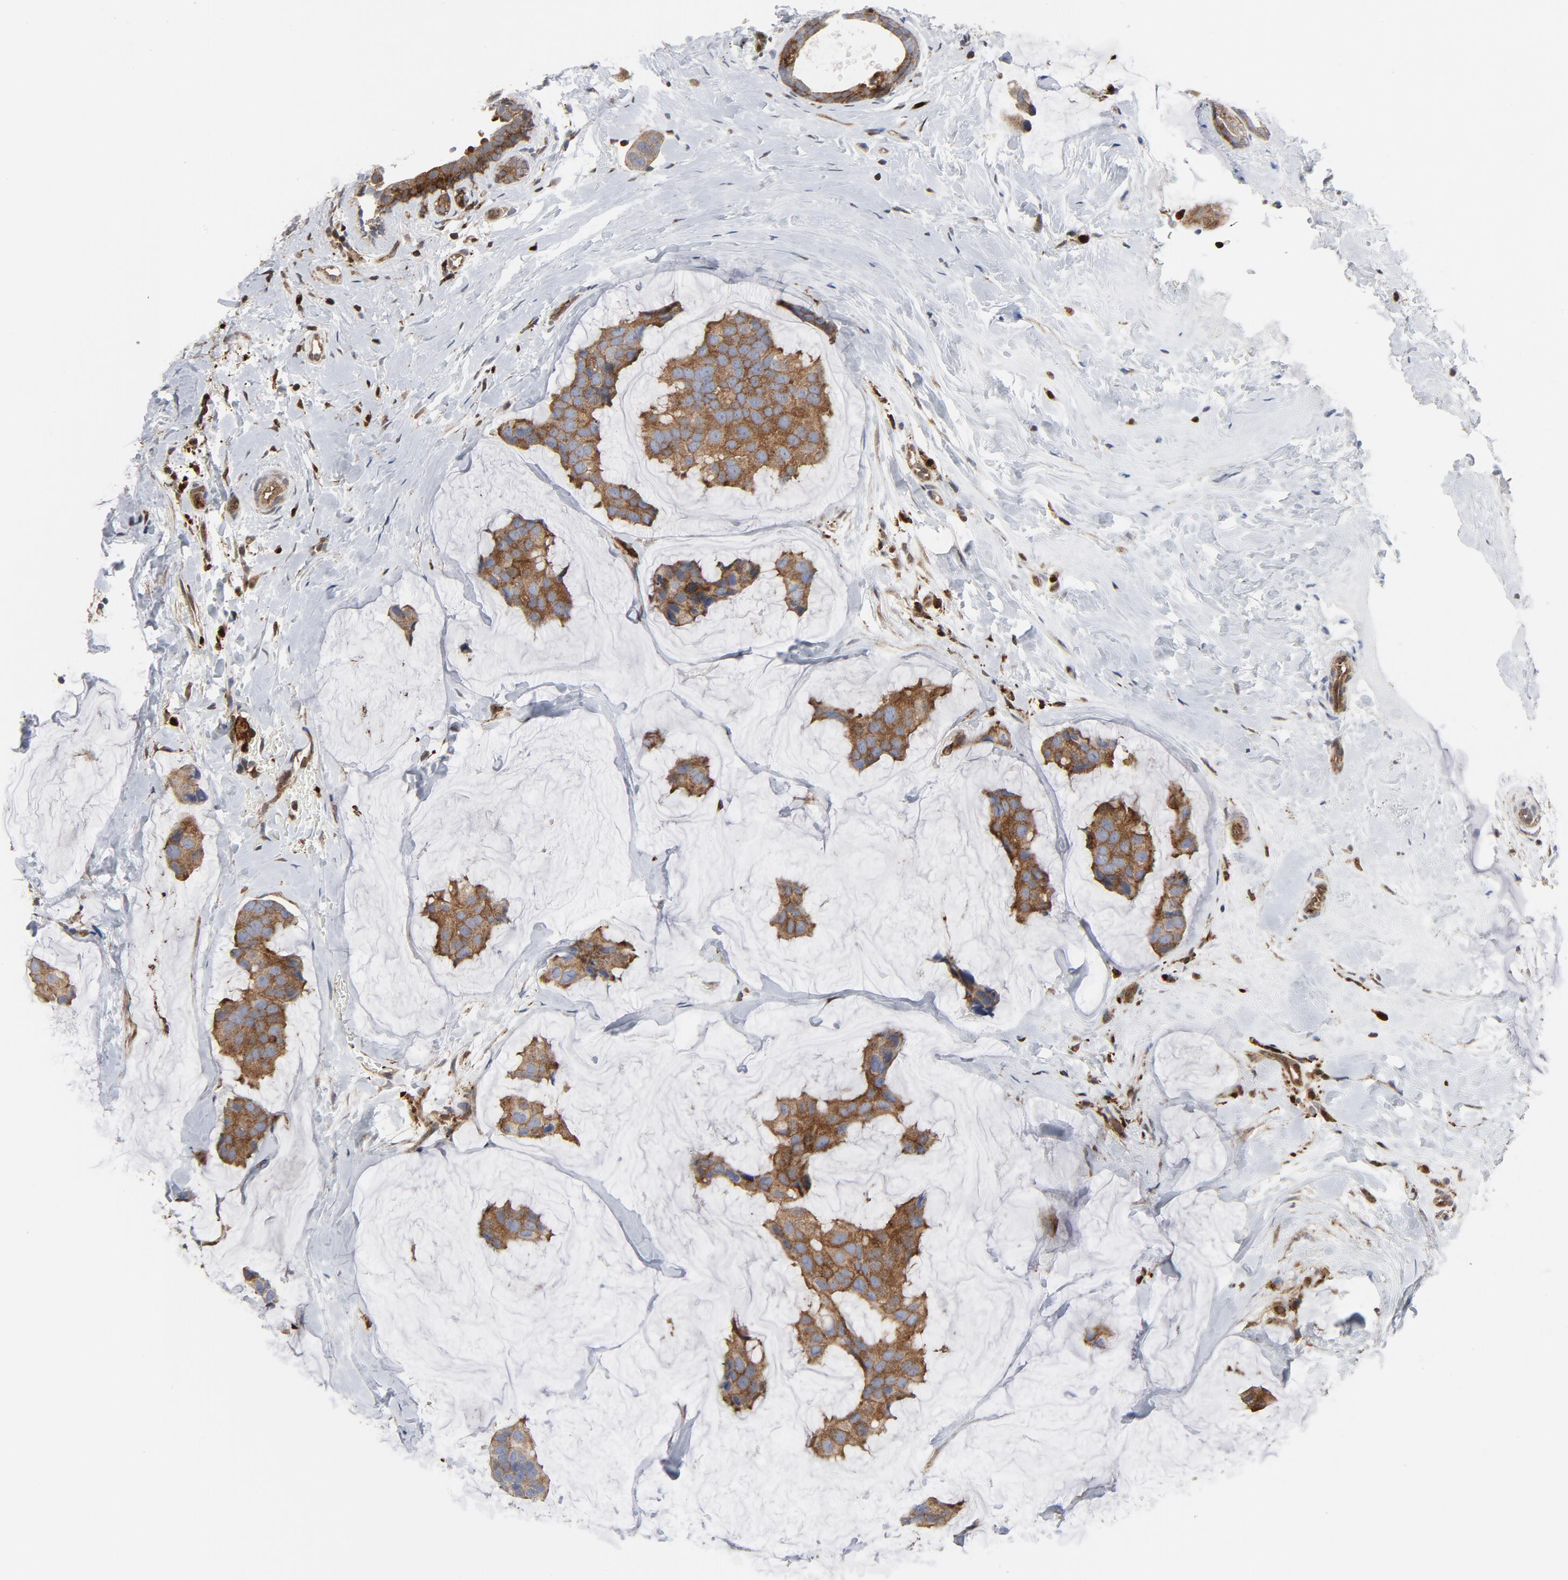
{"staining": {"intensity": "moderate", "quantity": ">75%", "location": "cytoplasmic/membranous"}, "tissue": "breast cancer", "cell_type": "Tumor cells", "image_type": "cancer", "snomed": [{"axis": "morphology", "description": "Normal tissue, NOS"}, {"axis": "morphology", "description": "Duct carcinoma"}, {"axis": "topography", "description": "Breast"}], "caption": "This is a photomicrograph of immunohistochemistry staining of breast cancer, which shows moderate positivity in the cytoplasmic/membranous of tumor cells.", "gene": "YES1", "patient": {"sex": "female", "age": 50}}